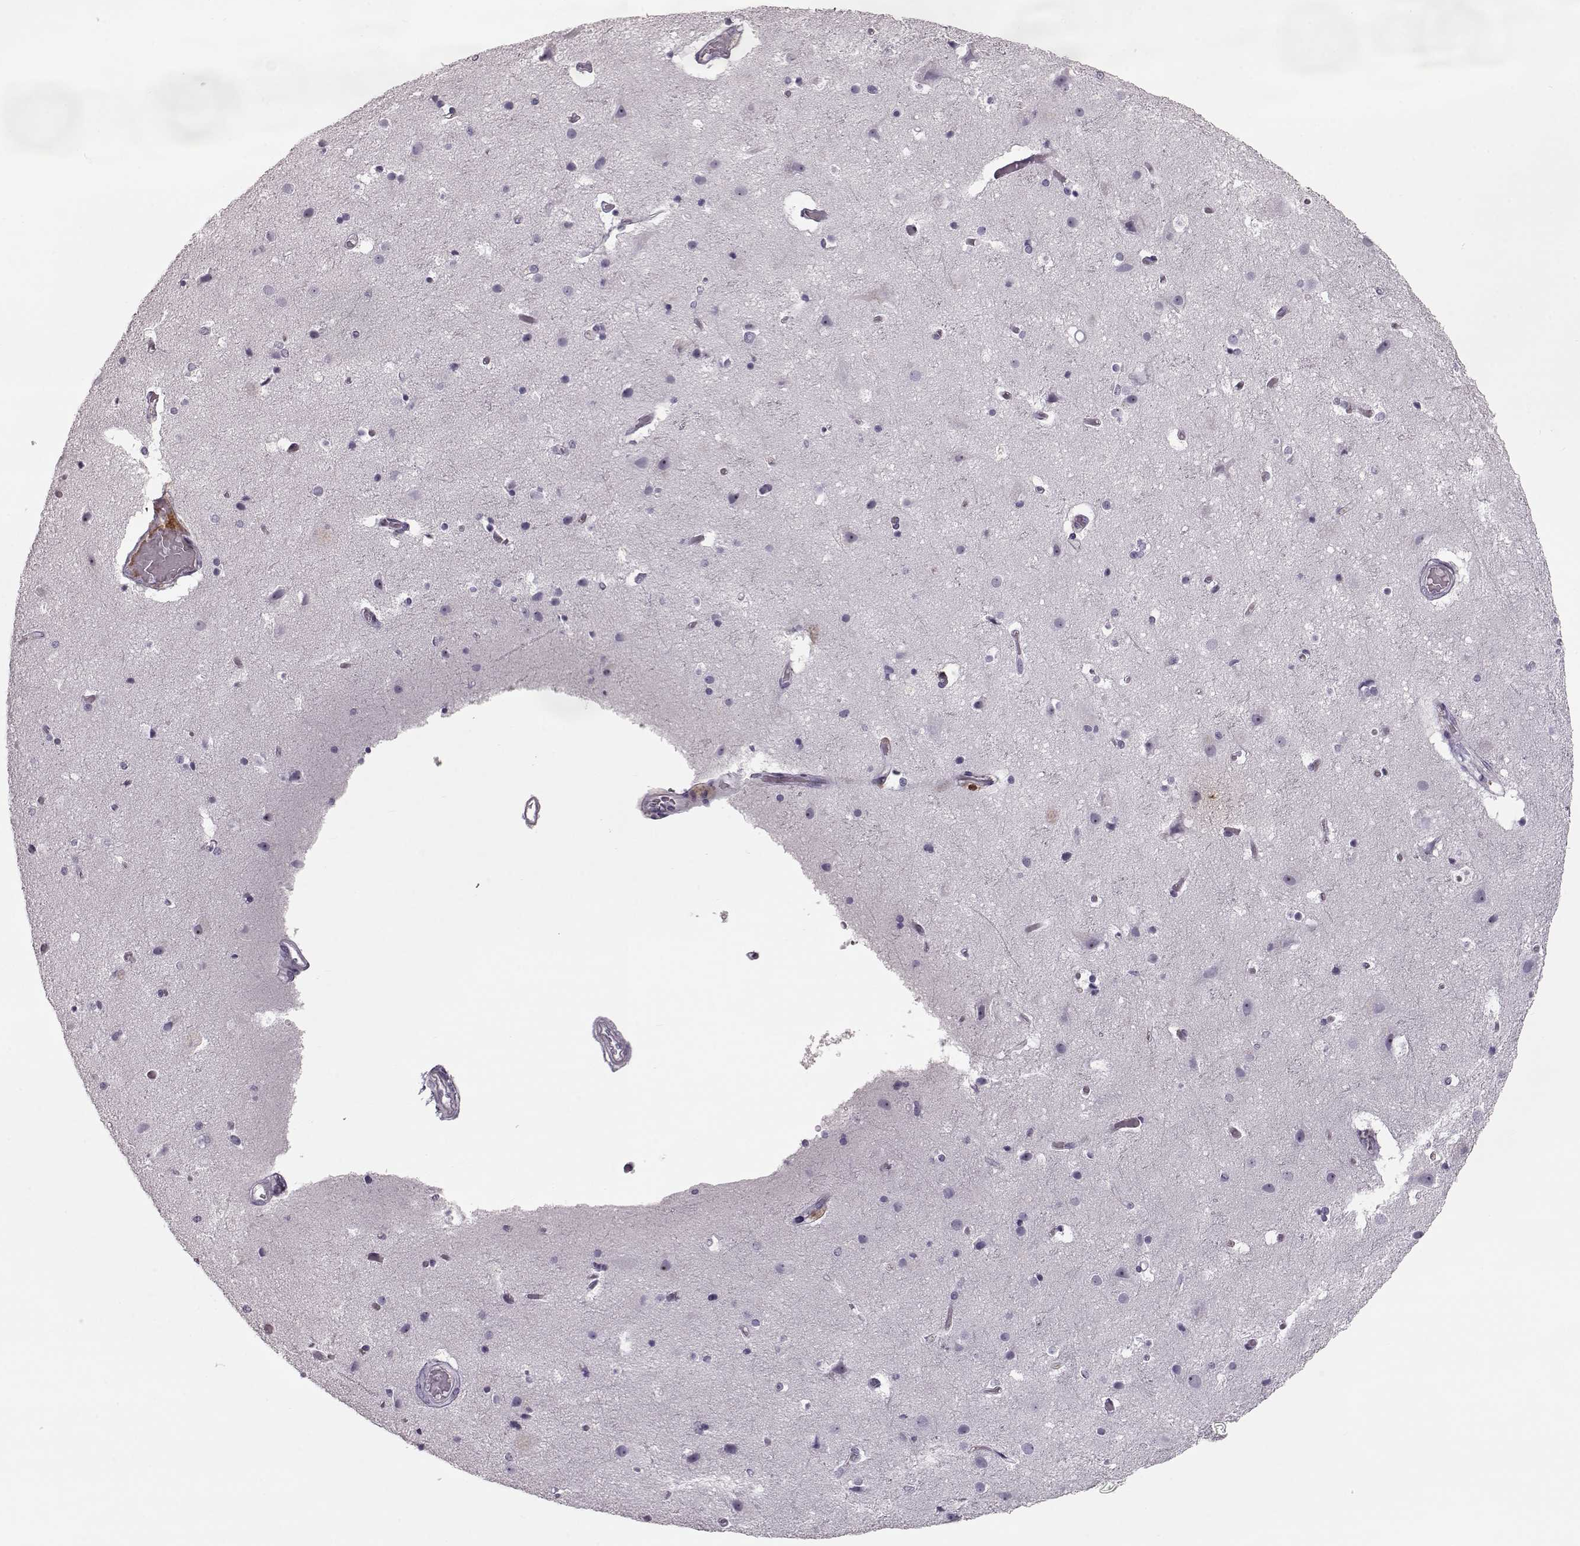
{"staining": {"intensity": "negative", "quantity": "none", "location": "none"}, "tissue": "cerebral cortex", "cell_type": "Endothelial cells", "image_type": "normal", "snomed": [{"axis": "morphology", "description": "Normal tissue, NOS"}, {"axis": "topography", "description": "Cerebral cortex"}], "caption": "Immunohistochemistry (IHC) photomicrograph of normal cerebral cortex: cerebral cortex stained with DAB exhibits no significant protein positivity in endothelial cells.", "gene": "CCL19", "patient": {"sex": "female", "age": 52}}